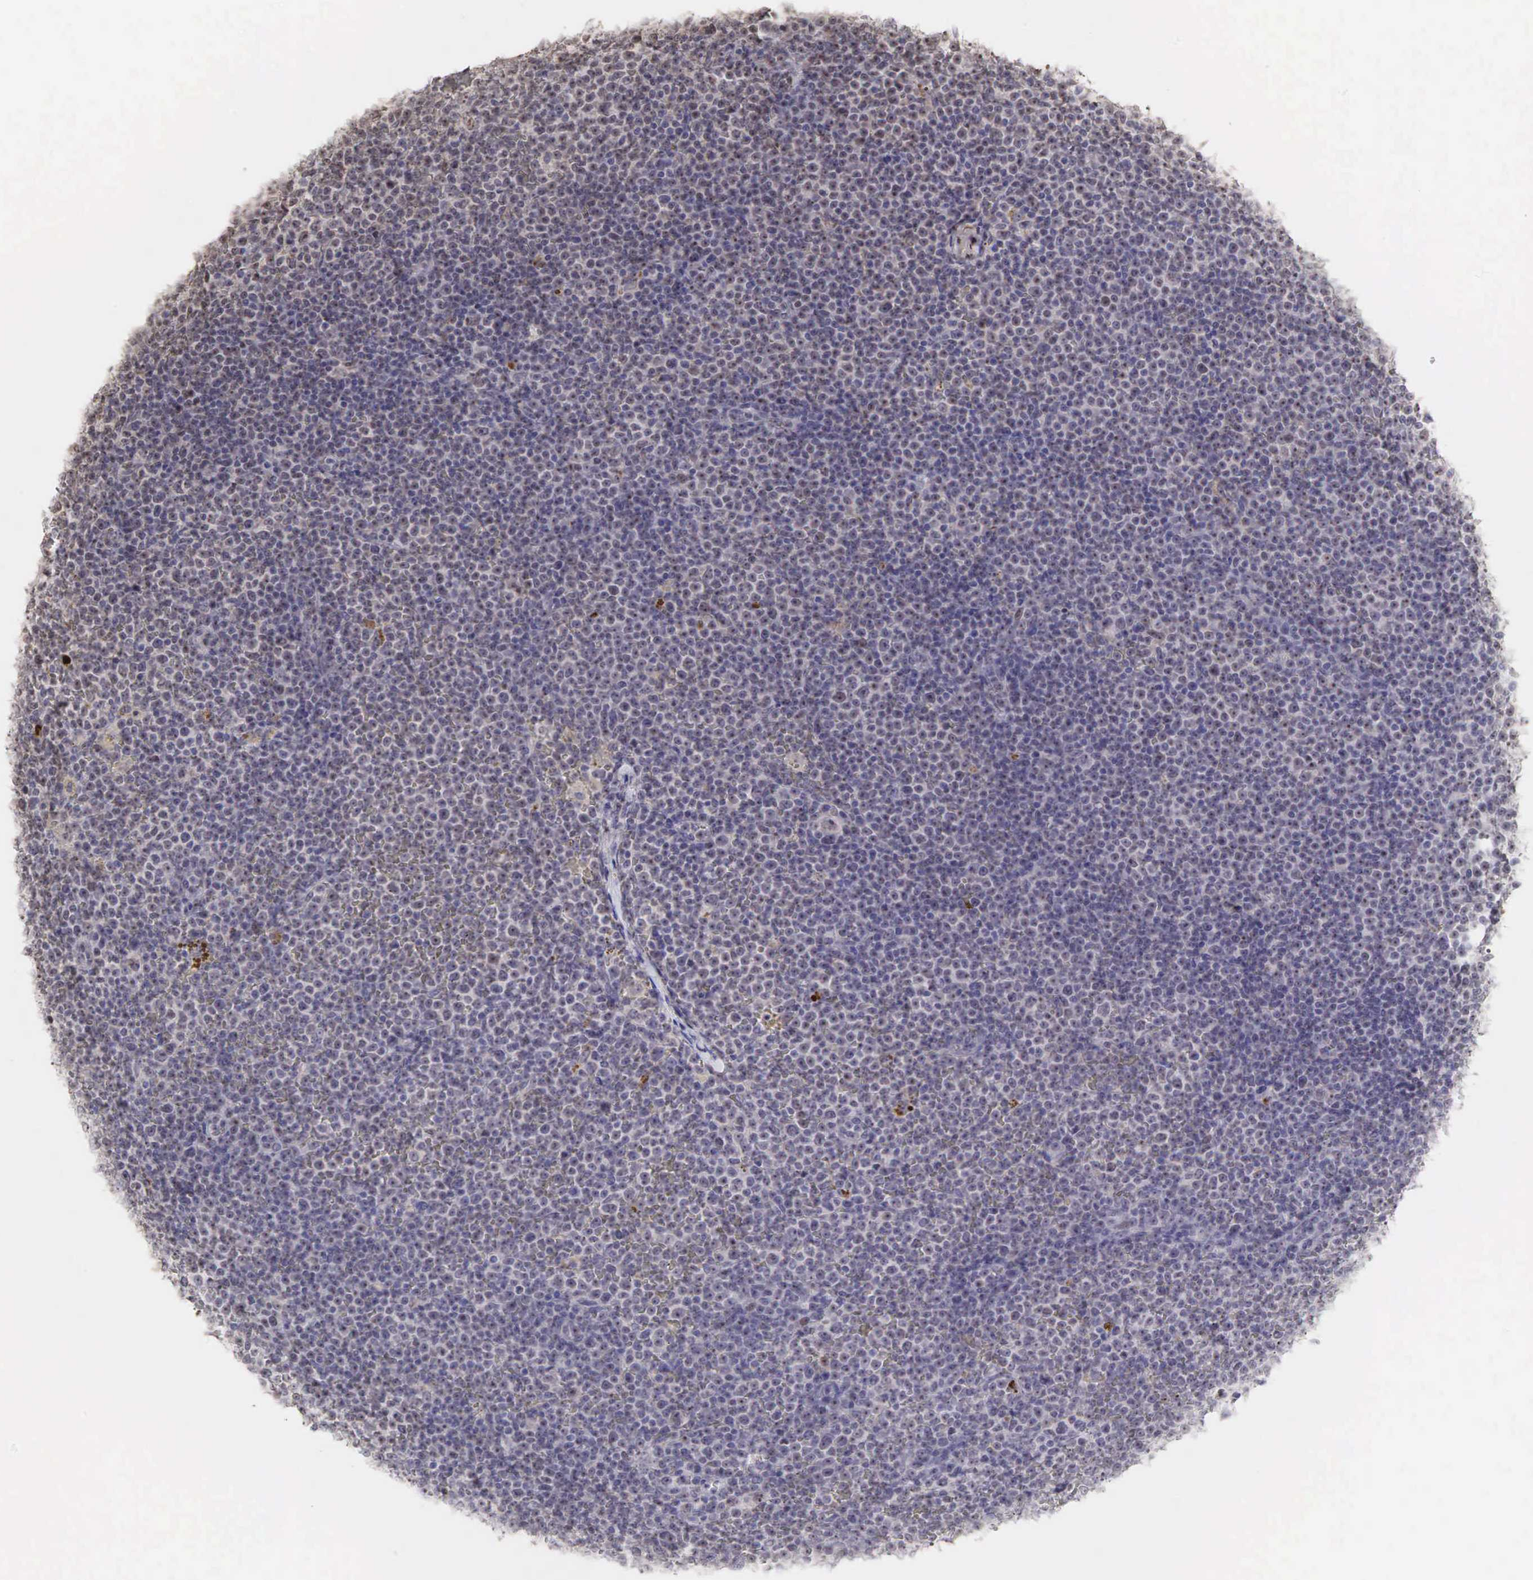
{"staining": {"intensity": "weak", "quantity": "25%-75%", "location": "cytoplasmic/membranous,nuclear"}, "tissue": "lymphoma", "cell_type": "Tumor cells", "image_type": "cancer", "snomed": [{"axis": "morphology", "description": "Malignant lymphoma, non-Hodgkin's type, Low grade"}, {"axis": "topography", "description": "Lymph node"}], "caption": "Weak cytoplasmic/membranous and nuclear staining is appreciated in approximately 25%-75% of tumor cells in malignant lymphoma, non-Hodgkin's type (low-grade). The staining was performed using DAB to visualize the protein expression in brown, while the nuclei were stained in blue with hematoxylin (Magnification: 20x).", "gene": "DKC1", "patient": {"sex": "male", "age": 50}}